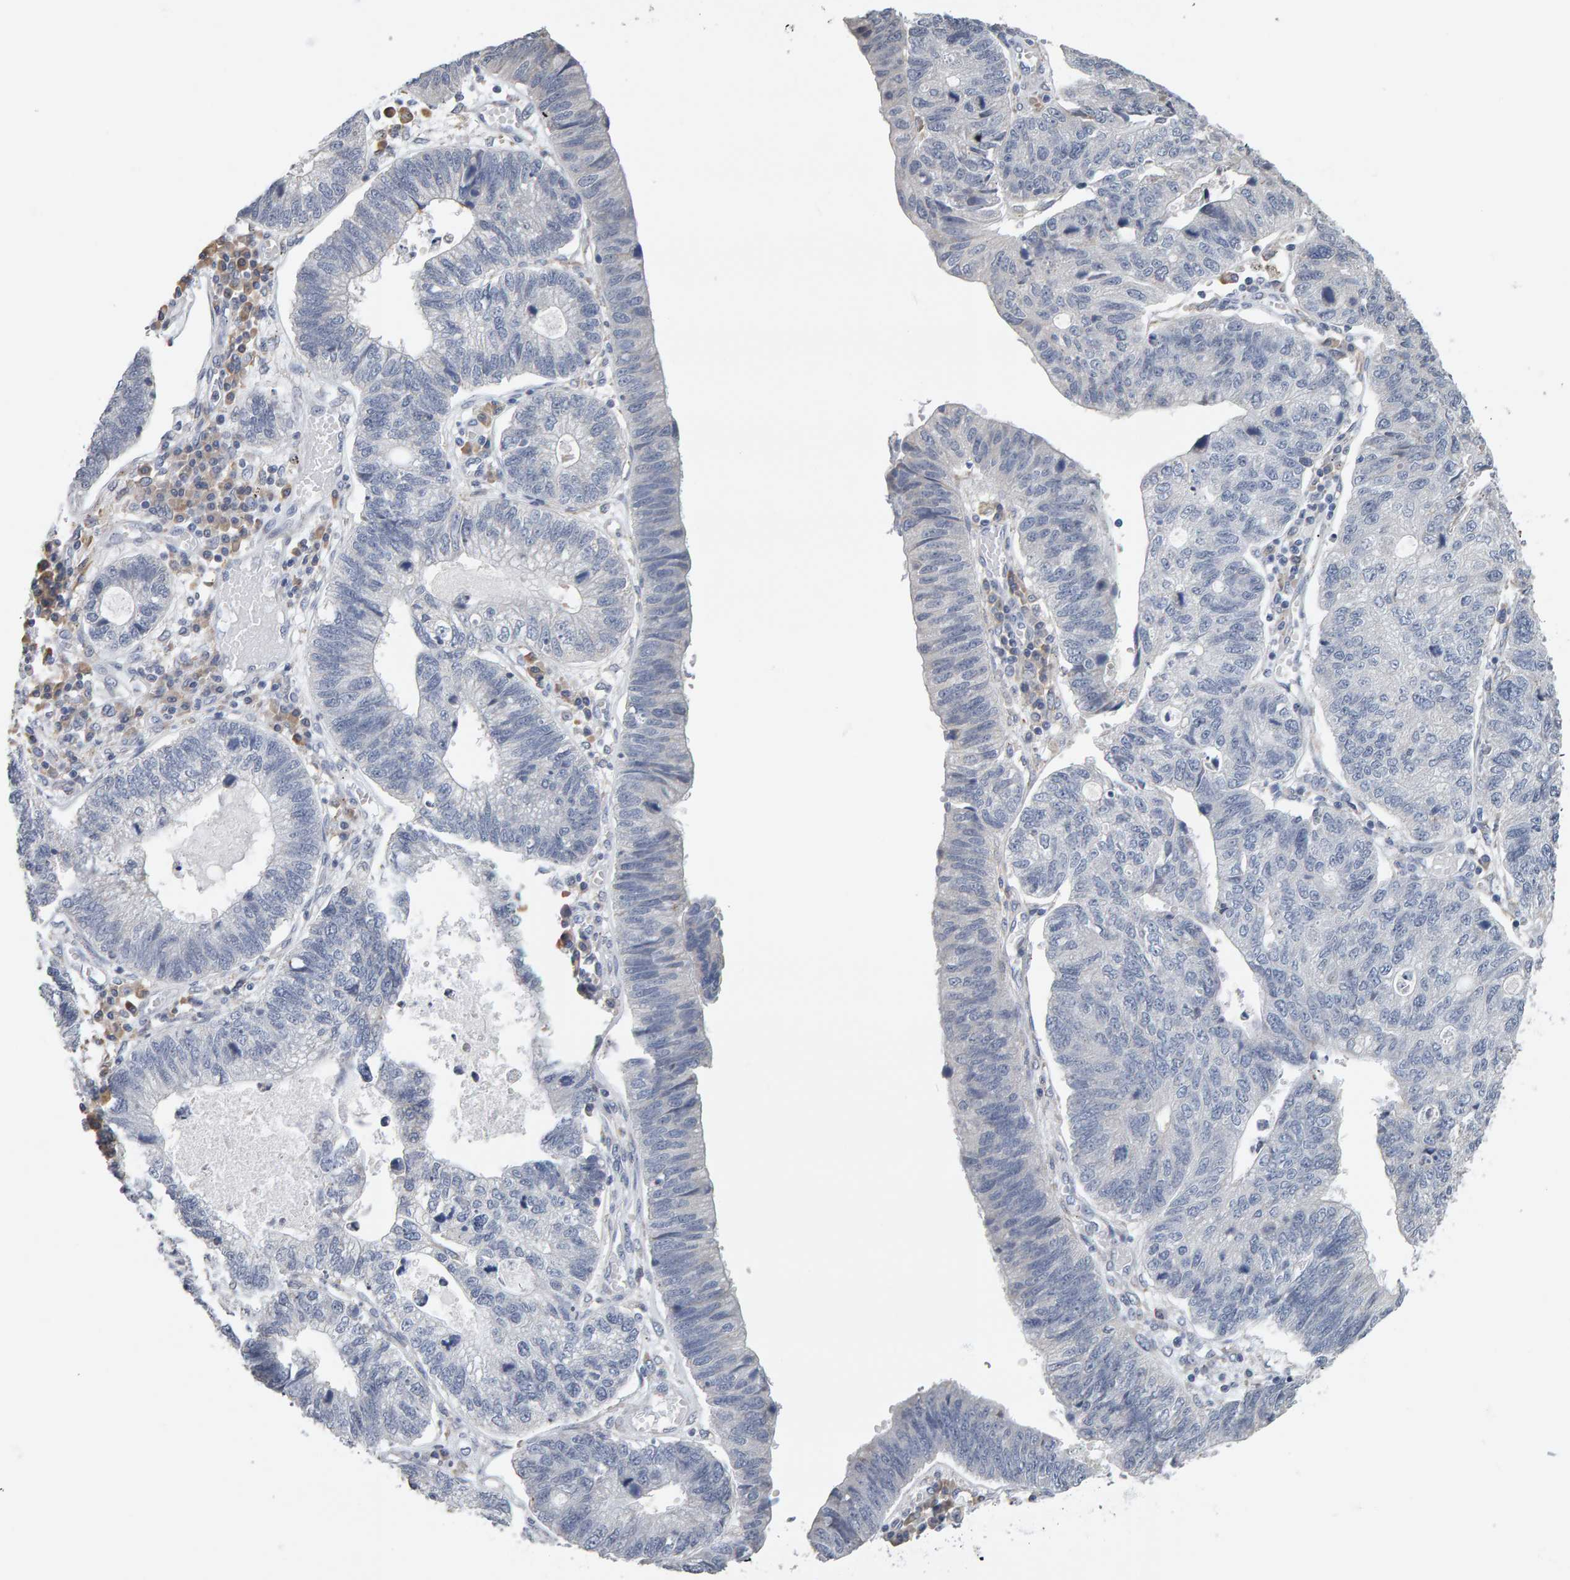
{"staining": {"intensity": "negative", "quantity": "none", "location": "none"}, "tissue": "stomach cancer", "cell_type": "Tumor cells", "image_type": "cancer", "snomed": [{"axis": "morphology", "description": "Adenocarcinoma, NOS"}, {"axis": "topography", "description": "Stomach"}], "caption": "DAB immunohistochemical staining of stomach cancer shows no significant expression in tumor cells. (DAB IHC visualized using brightfield microscopy, high magnification).", "gene": "ADHFE1", "patient": {"sex": "male", "age": 59}}